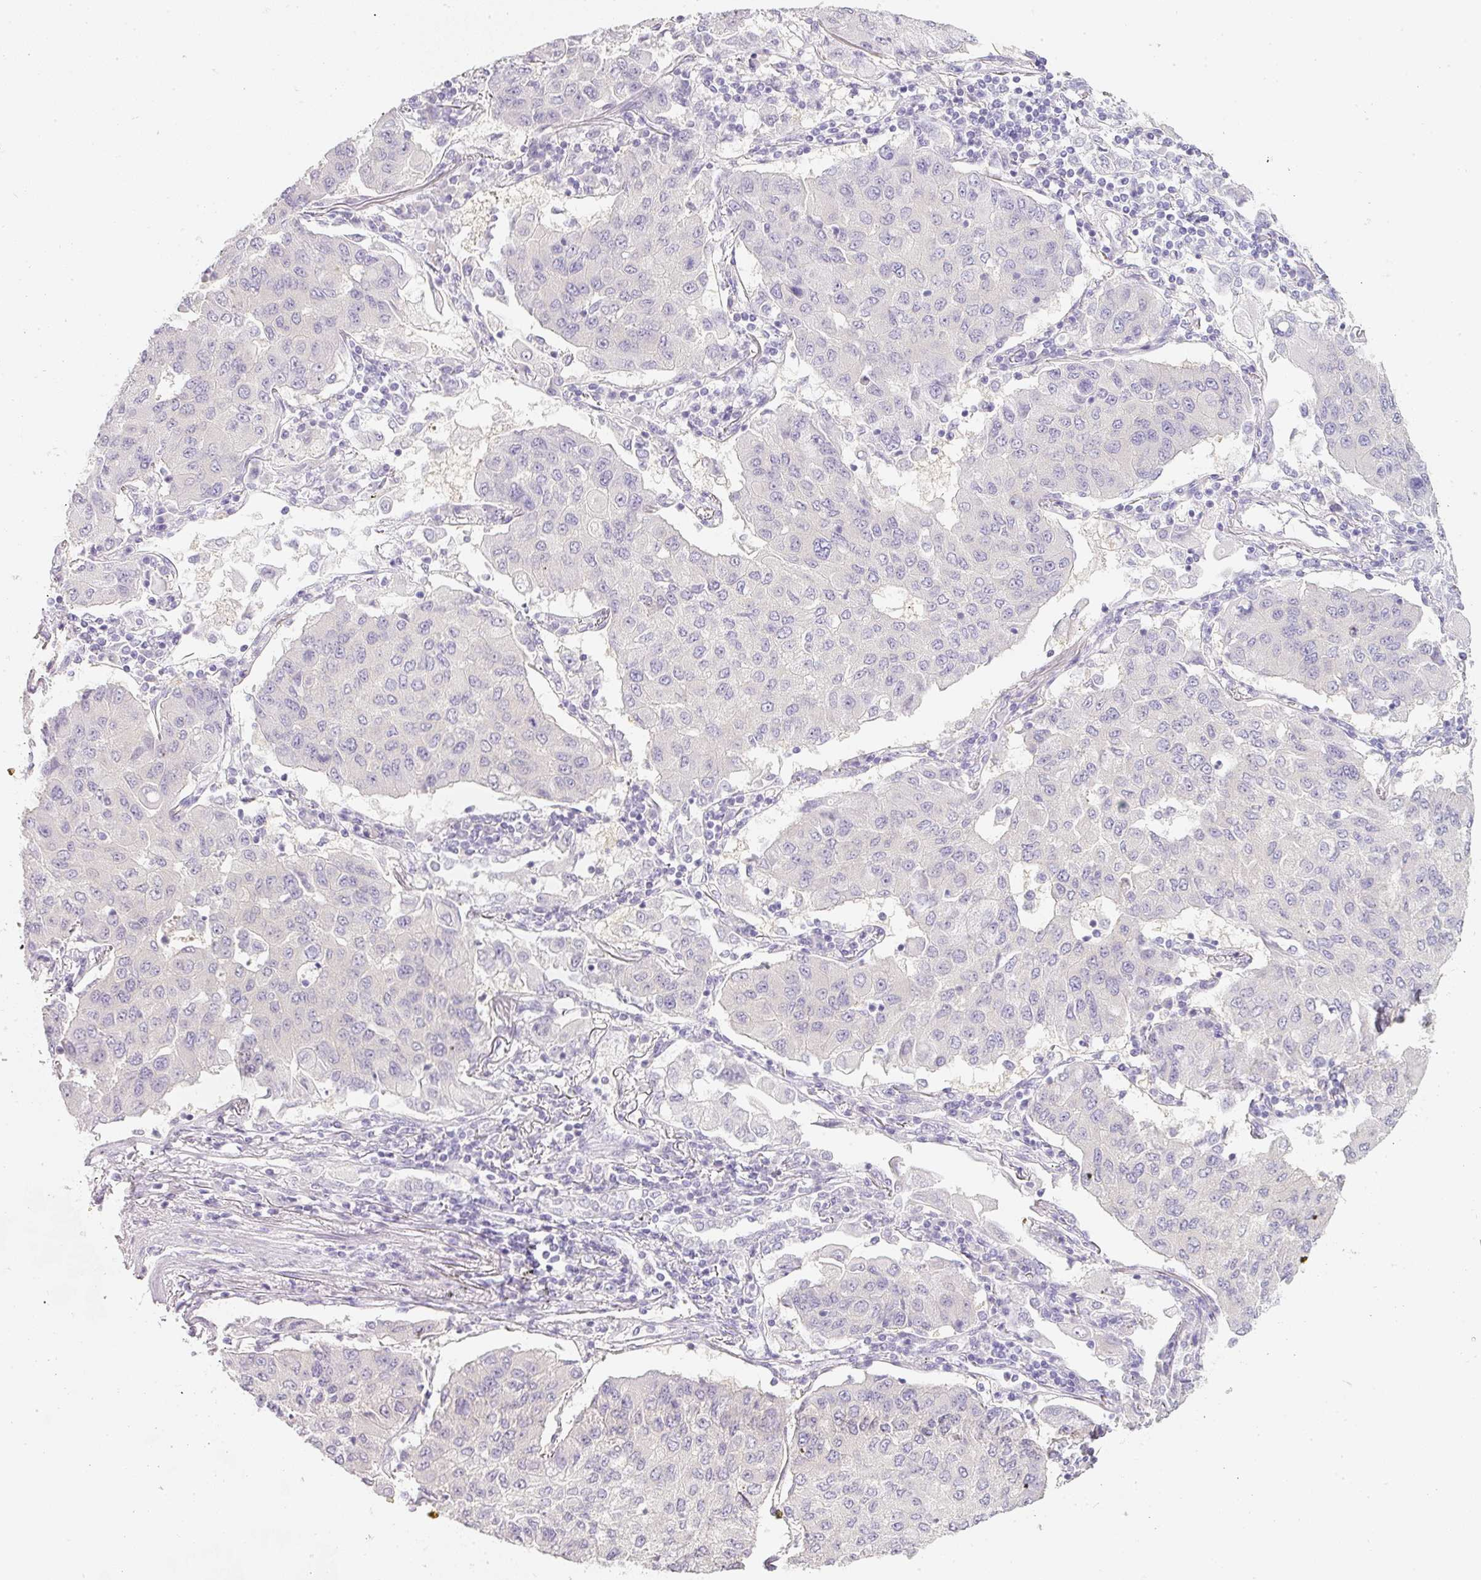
{"staining": {"intensity": "negative", "quantity": "none", "location": "none"}, "tissue": "lung cancer", "cell_type": "Tumor cells", "image_type": "cancer", "snomed": [{"axis": "morphology", "description": "Squamous cell carcinoma, NOS"}, {"axis": "topography", "description": "Lung"}], "caption": "Immunohistochemical staining of human lung cancer displays no significant positivity in tumor cells. (DAB (3,3'-diaminobenzidine) IHC visualized using brightfield microscopy, high magnification).", "gene": "SLC2A2", "patient": {"sex": "male", "age": 74}}